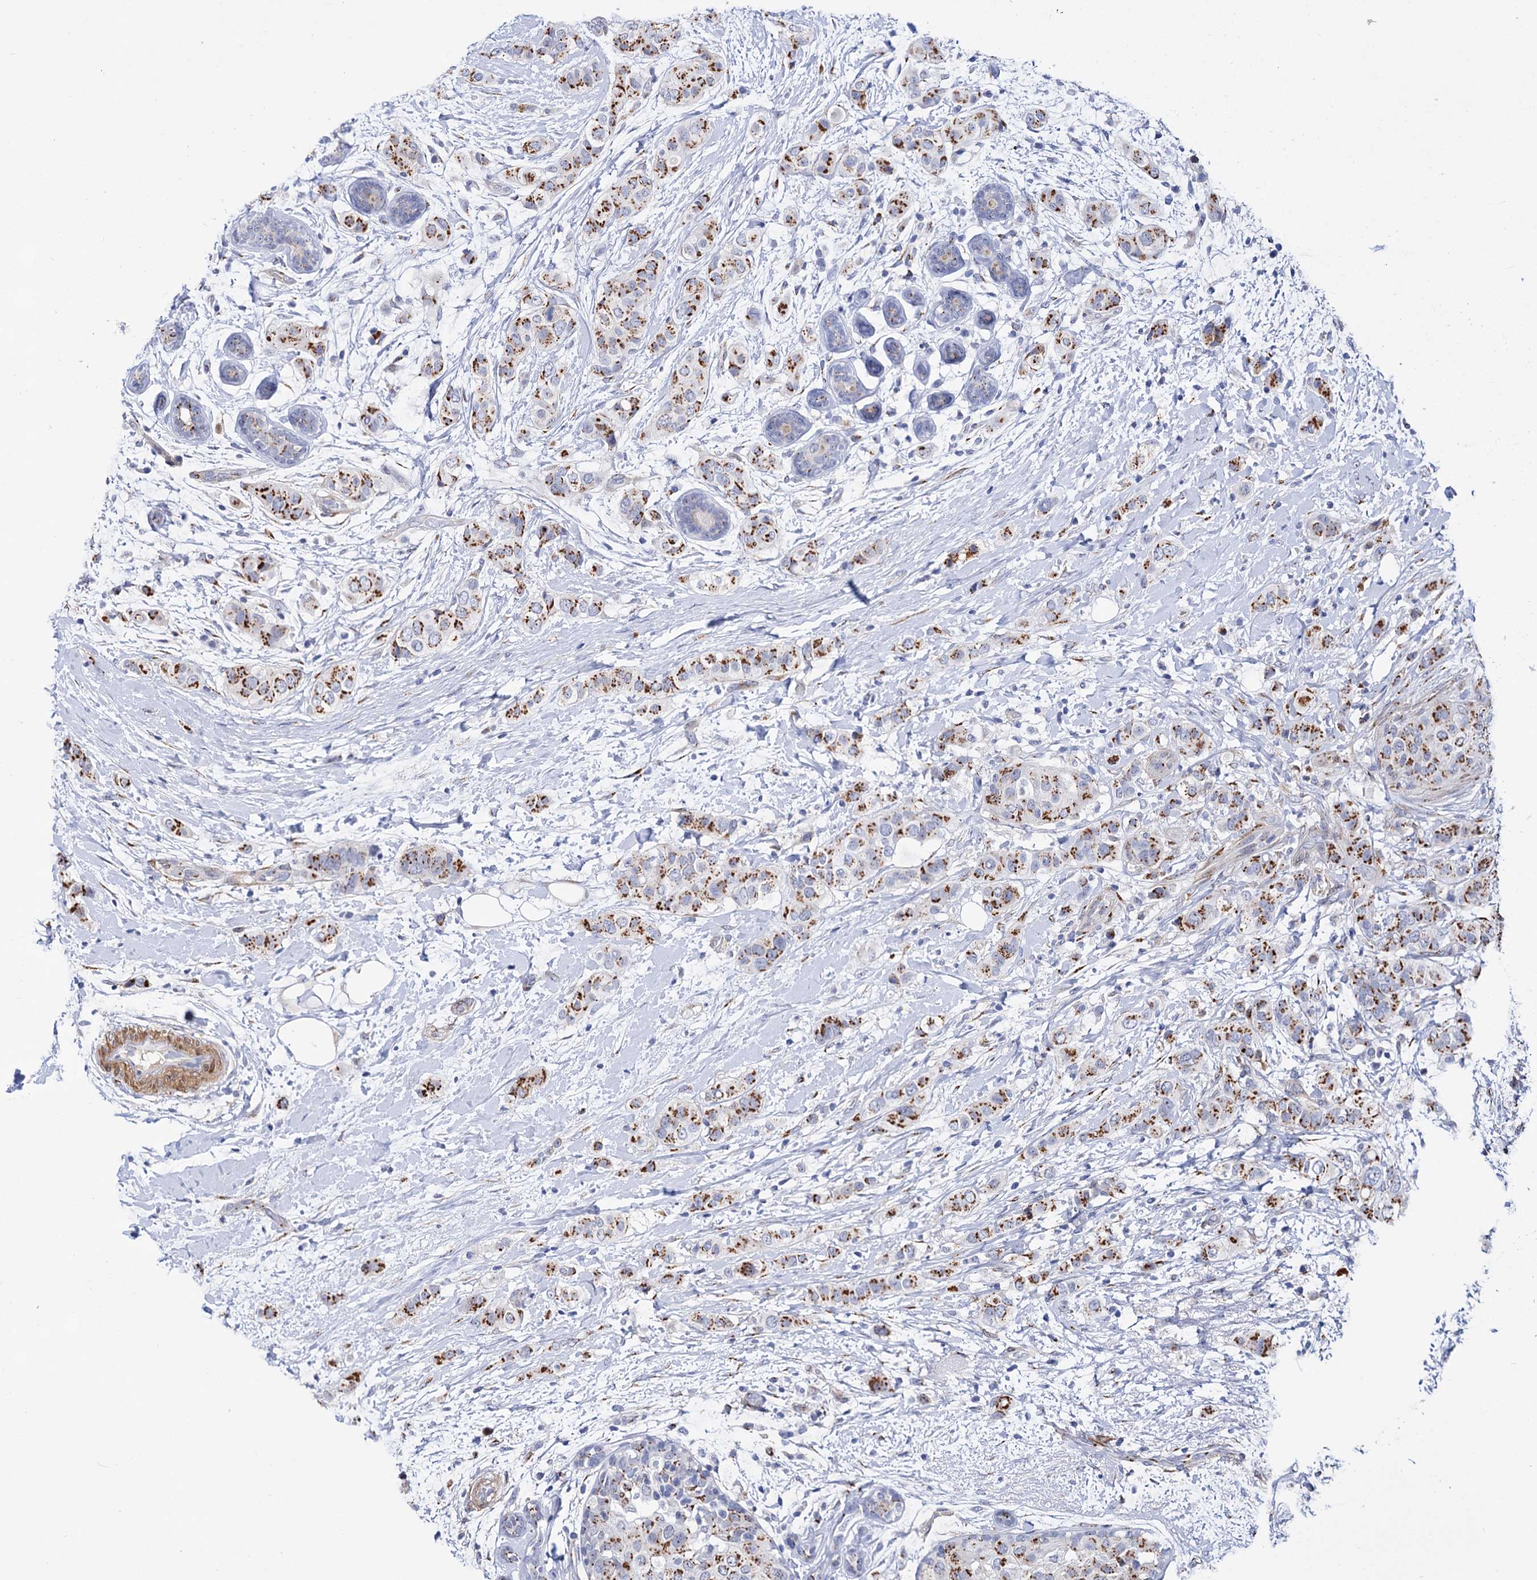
{"staining": {"intensity": "moderate", "quantity": ">75%", "location": "cytoplasmic/membranous"}, "tissue": "breast cancer", "cell_type": "Tumor cells", "image_type": "cancer", "snomed": [{"axis": "morphology", "description": "Lobular carcinoma"}, {"axis": "topography", "description": "Breast"}], "caption": "Protein staining of breast lobular carcinoma tissue demonstrates moderate cytoplasmic/membranous positivity in about >75% of tumor cells. The protein is stained brown, and the nuclei are stained in blue (DAB (3,3'-diaminobenzidine) IHC with brightfield microscopy, high magnification).", "gene": "C11orf96", "patient": {"sex": "female", "age": 51}}